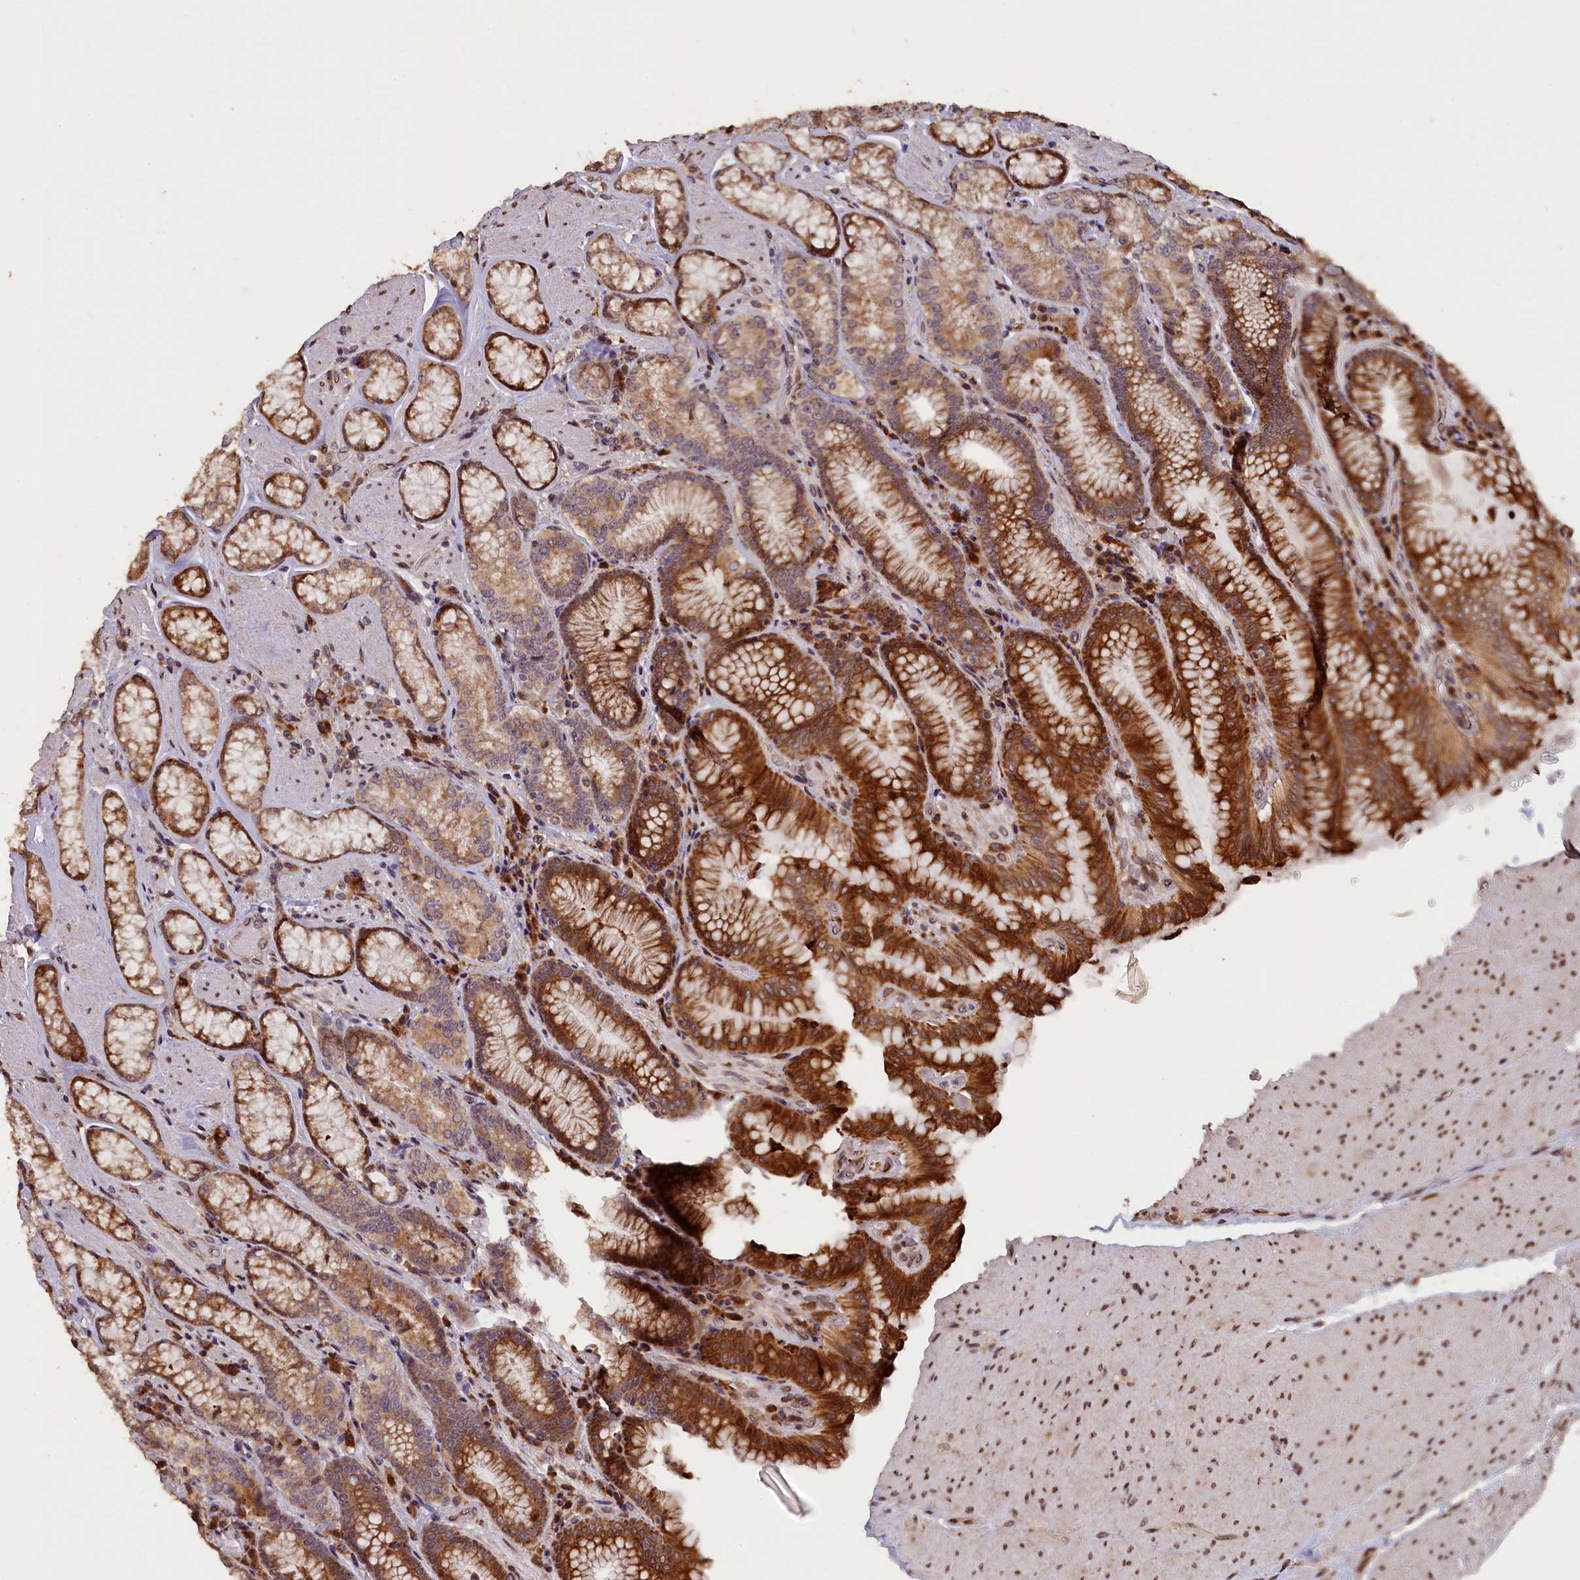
{"staining": {"intensity": "strong", "quantity": "25%-75%", "location": "cytoplasmic/membranous"}, "tissue": "stomach", "cell_type": "Glandular cells", "image_type": "normal", "snomed": [{"axis": "morphology", "description": "Normal tissue, NOS"}, {"axis": "topography", "description": "Stomach, upper"}, {"axis": "topography", "description": "Stomach, lower"}], "caption": "Unremarkable stomach reveals strong cytoplasmic/membranous expression in approximately 25%-75% of glandular cells, visualized by immunohistochemistry. The staining was performed using DAB to visualize the protein expression in brown, while the nuclei were stained in blue with hematoxylin (Magnification: 20x).", "gene": "SLC38A7", "patient": {"sex": "female", "age": 76}}